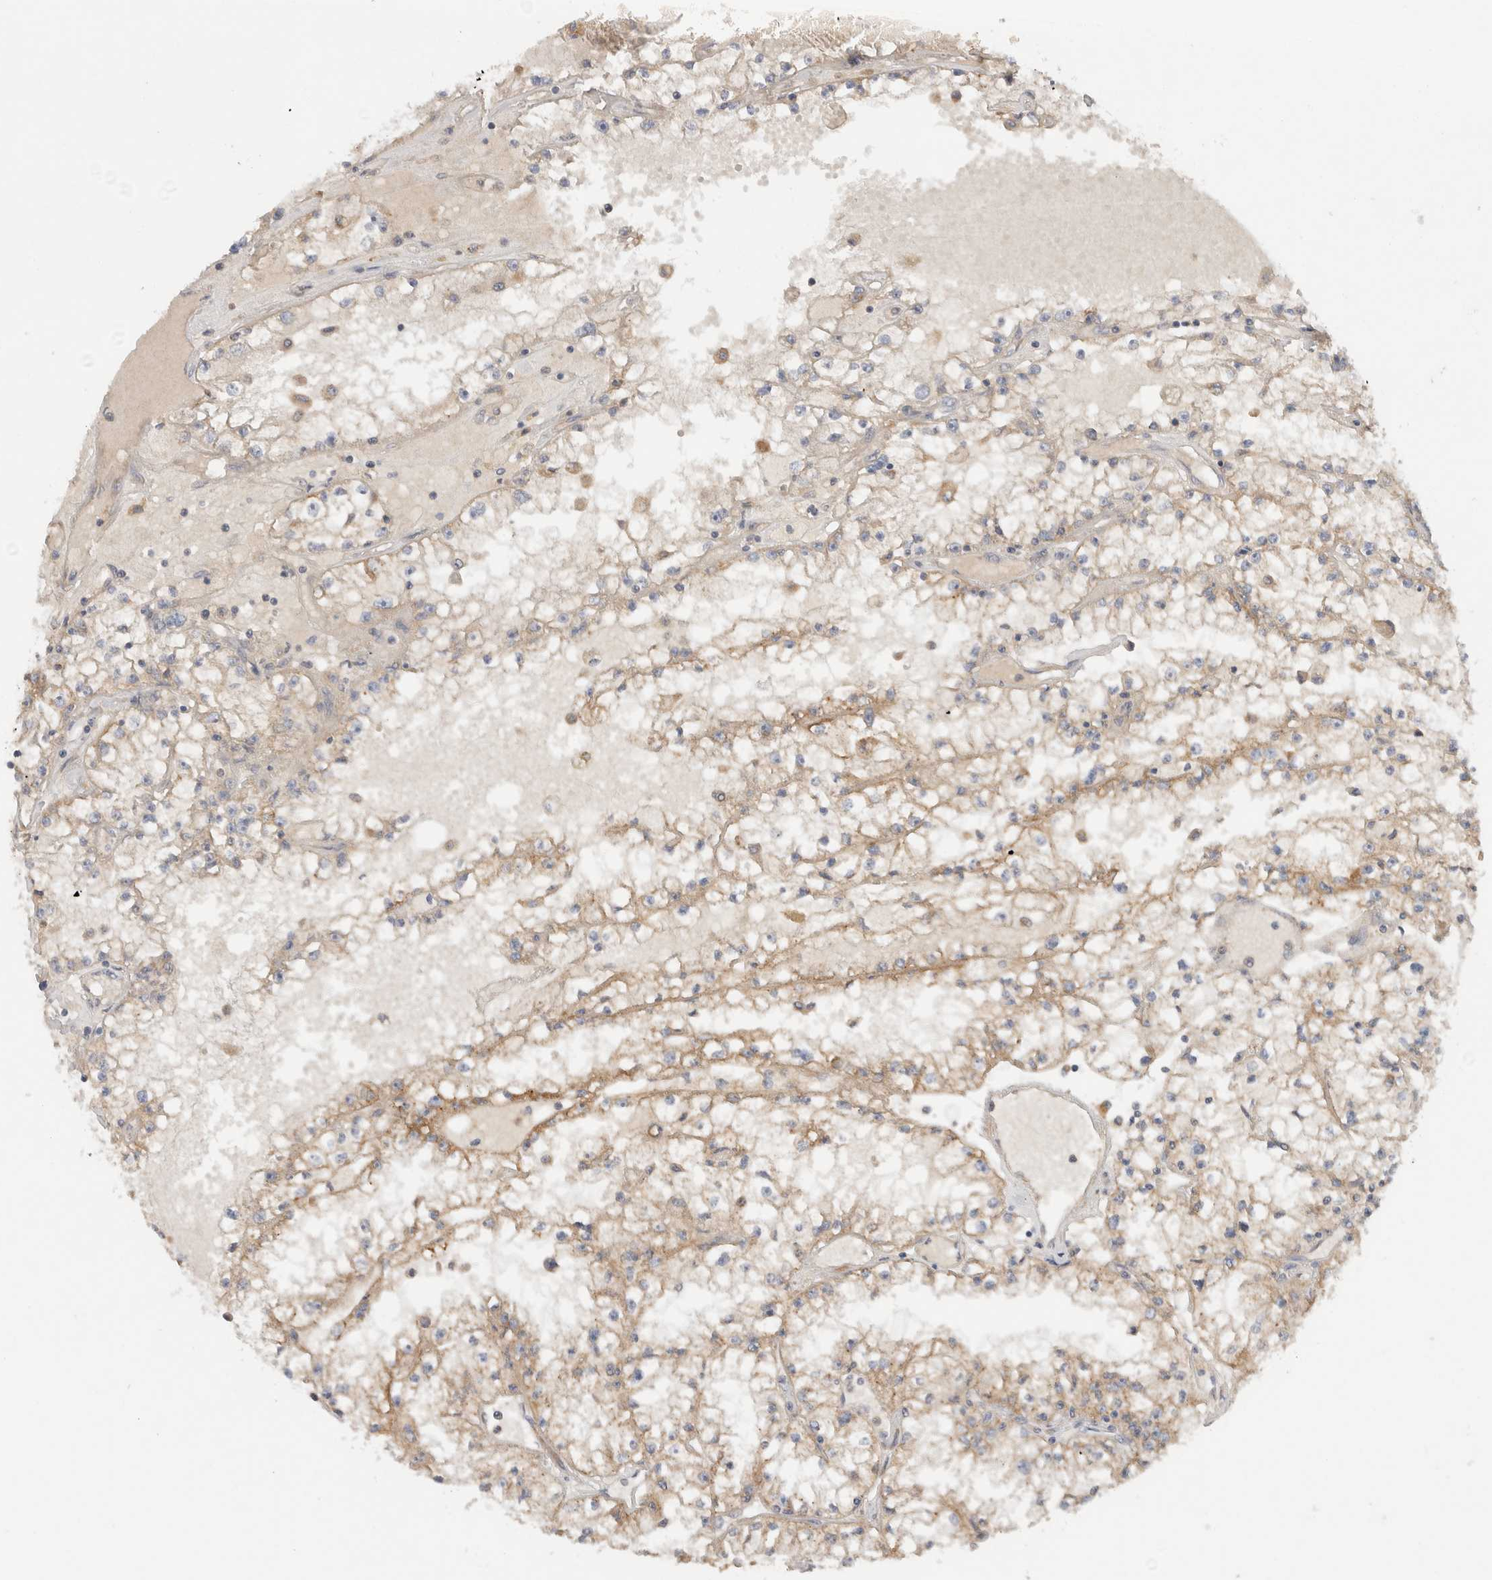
{"staining": {"intensity": "moderate", "quantity": ">75%", "location": "cytoplasmic/membranous"}, "tissue": "renal cancer", "cell_type": "Tumor cells", "image_type": "cancer", "snomed": [{"axis": "morphology", "description": "Adenocarcinoma, NOS"}, {"axis": "topography", "description": "Kidney"}], "caption": "Human renal cancer (adenocarcinoma) stained for a protein (brown) displays moderate cytoplasmic/membranous positive expression in about >75% of tumor cells.", "gene": "SGK3", "patient": {"sex": "male", "age": 56}}